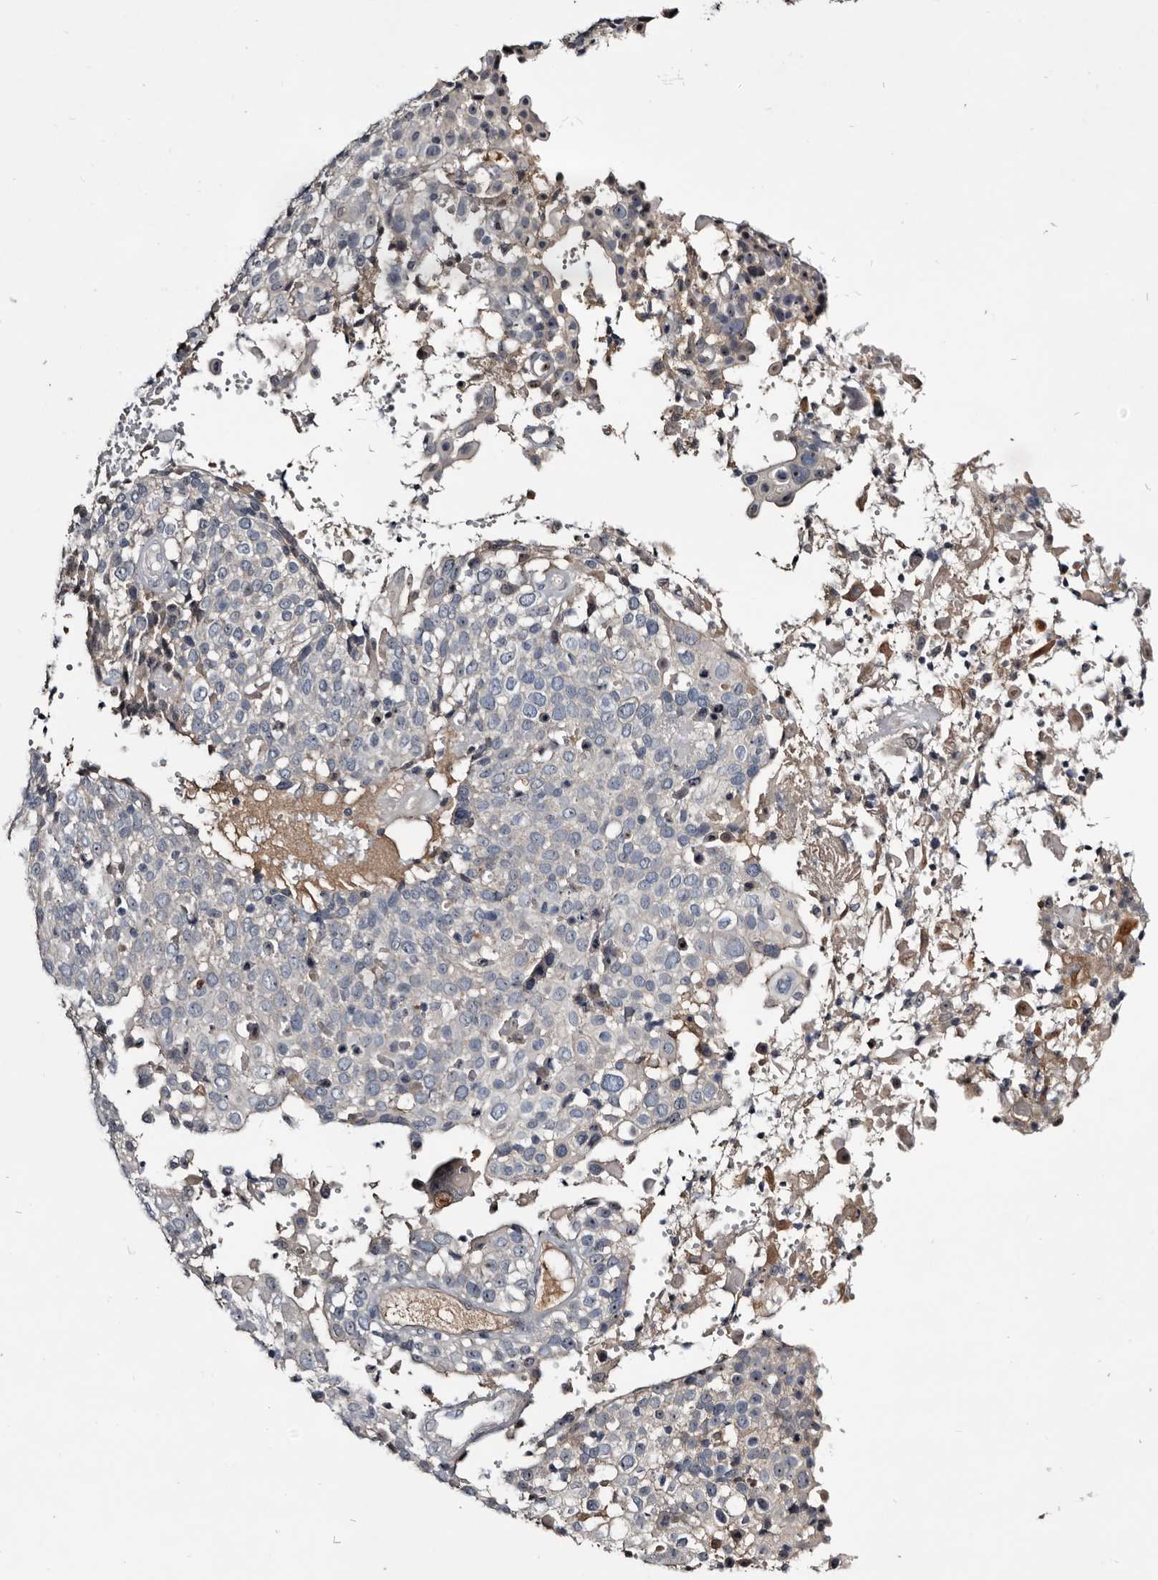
{"staining": {"intensity": "negative", "quantity": "none", "location": "none"}, "tissue": "cervical cancer", "cell_type": "Tumor cells", "image_type": "cancer", "snomed": [{"axis": "morphology", "description": "Squamous cell carcinoma, NOS"}, {"axis": "topography", "description": "Cervix"}], "caption": "This histopathology image is of squamous cell carcinoma (cervical) stained with immunohistochemistry (IHC) to label a protein in brown with the nuclei are counter-stained blue. There is no positivity in tumor cells. (Immunohistochemistry (ihc), brightfield microscopy, high magnification).", "gene": "TTC39A", "patient": {"sex": "female", "age": 74}}